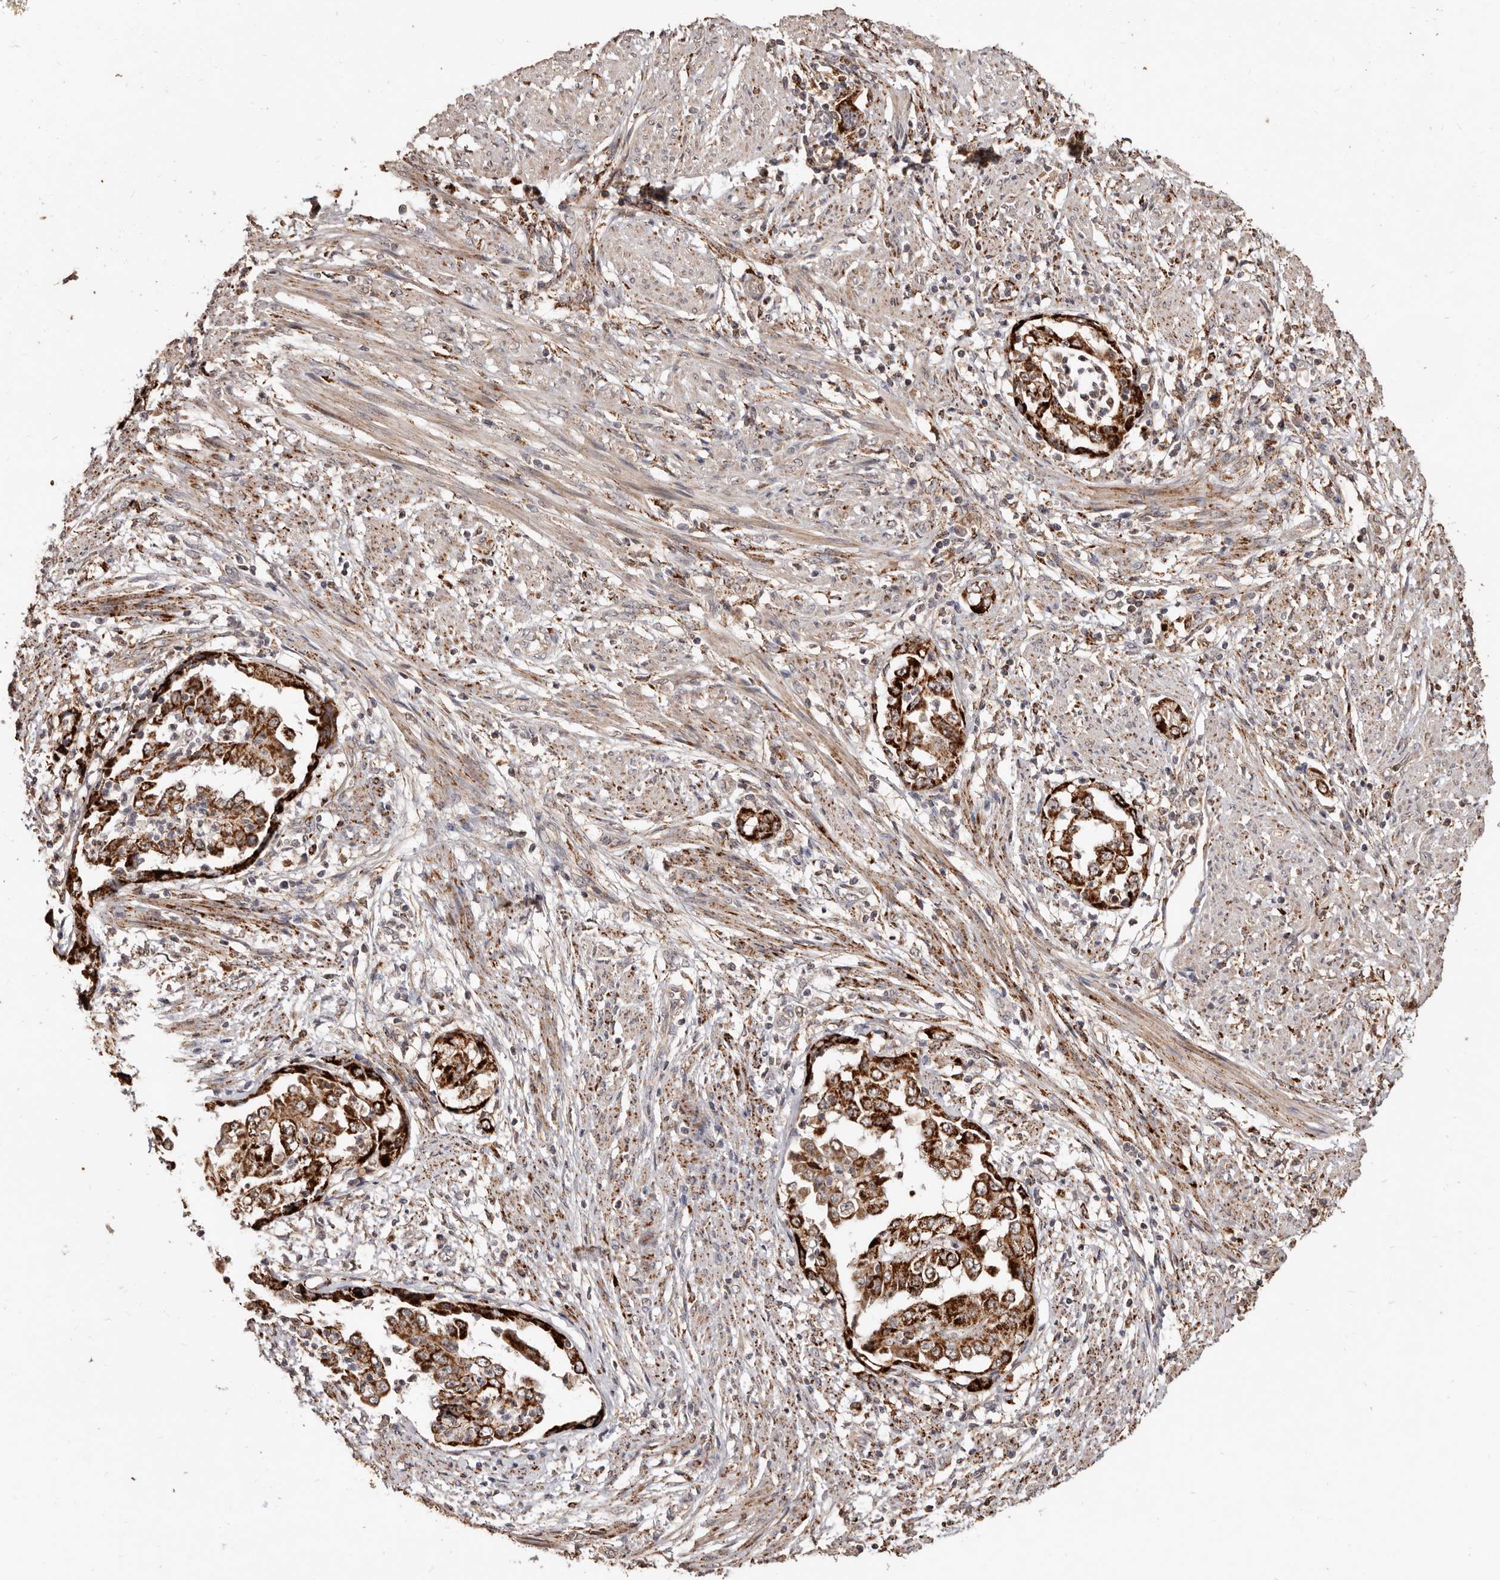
{"staining": {"intensity": "strong", "quantity": ">75%", "location": "cytoplasmic/membranous"}, "tissue": "endometrial cancer", "cell_type": "Tumor cells", "image_type": "cancer", "snomed": [{"axis": "morphology", "description": "Adenocarcinoma, NOS"}, {"axis": "topography", "description": "Endometrium"}], "caption": "Immunohistochemistry micrograph of endometrial cancer (adenocarcinoma) stained for a protein (brown), which exhibits high levels of strong cytoplasmic/membranous positivity in approximately >75% of tumor cells.", "gene": "AKAP7", "patient": {"sex": "female", "age": 85}}